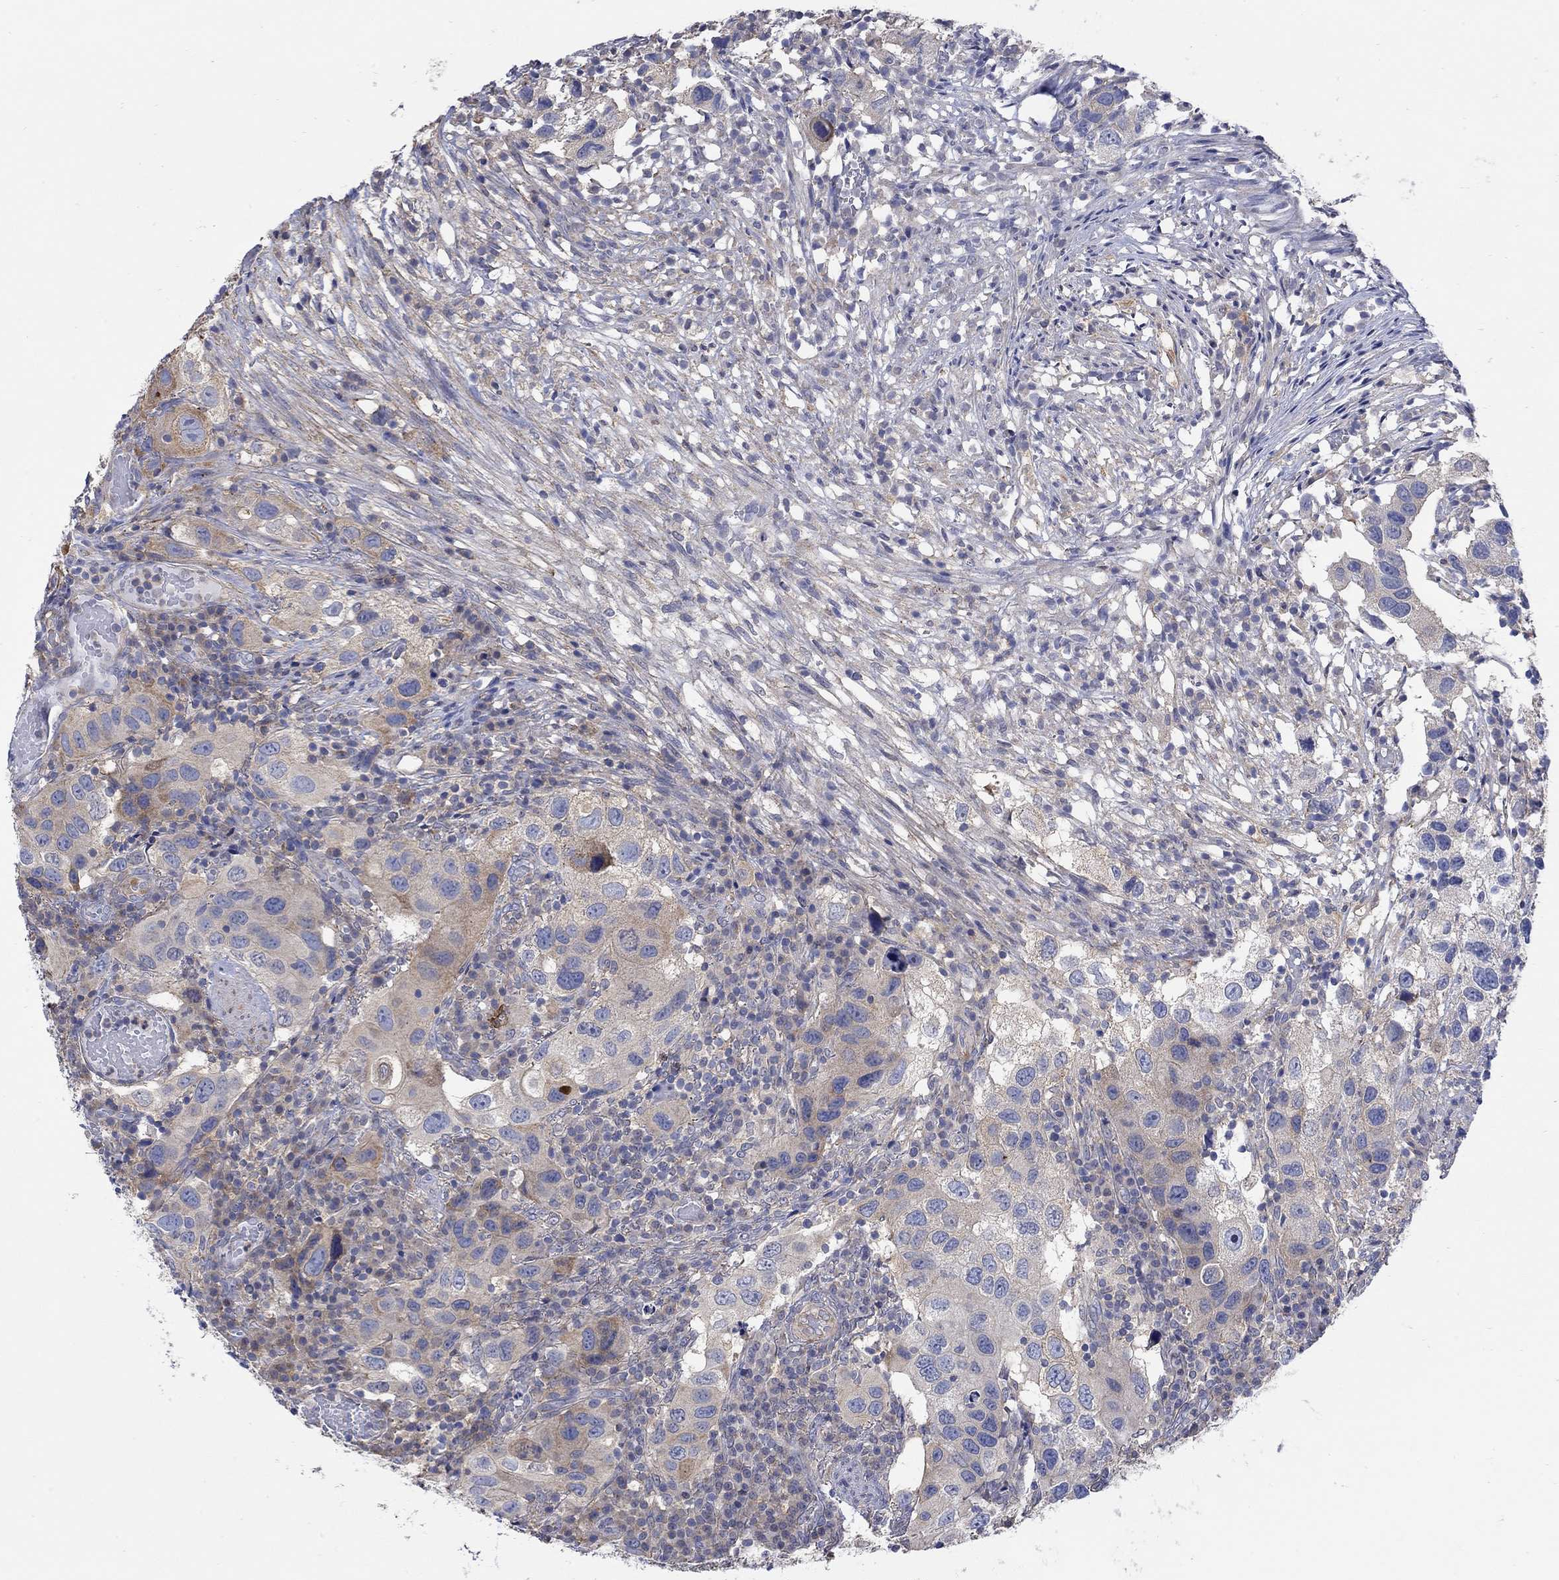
{"staining": {"intensity": "weak", "quantity": "<25%", "location": "cytoplasmic/membranous"}, "tissue": "urothelial cancer", "cell_type": "Tumor cells", "image_type": "cancer", "snomed": [{"axis": "morphology", "description": "Urothelial carcinoma, High grade"}, {"axis": "topography", "description": "Urinary bladder"}], "caption": "The immunohistochemistry histopathology image has no significant staining in tumor cells of urothelial cancer tissue.", "gene": "TEKT3", "patient": {"sex": "male", "age": 79}}